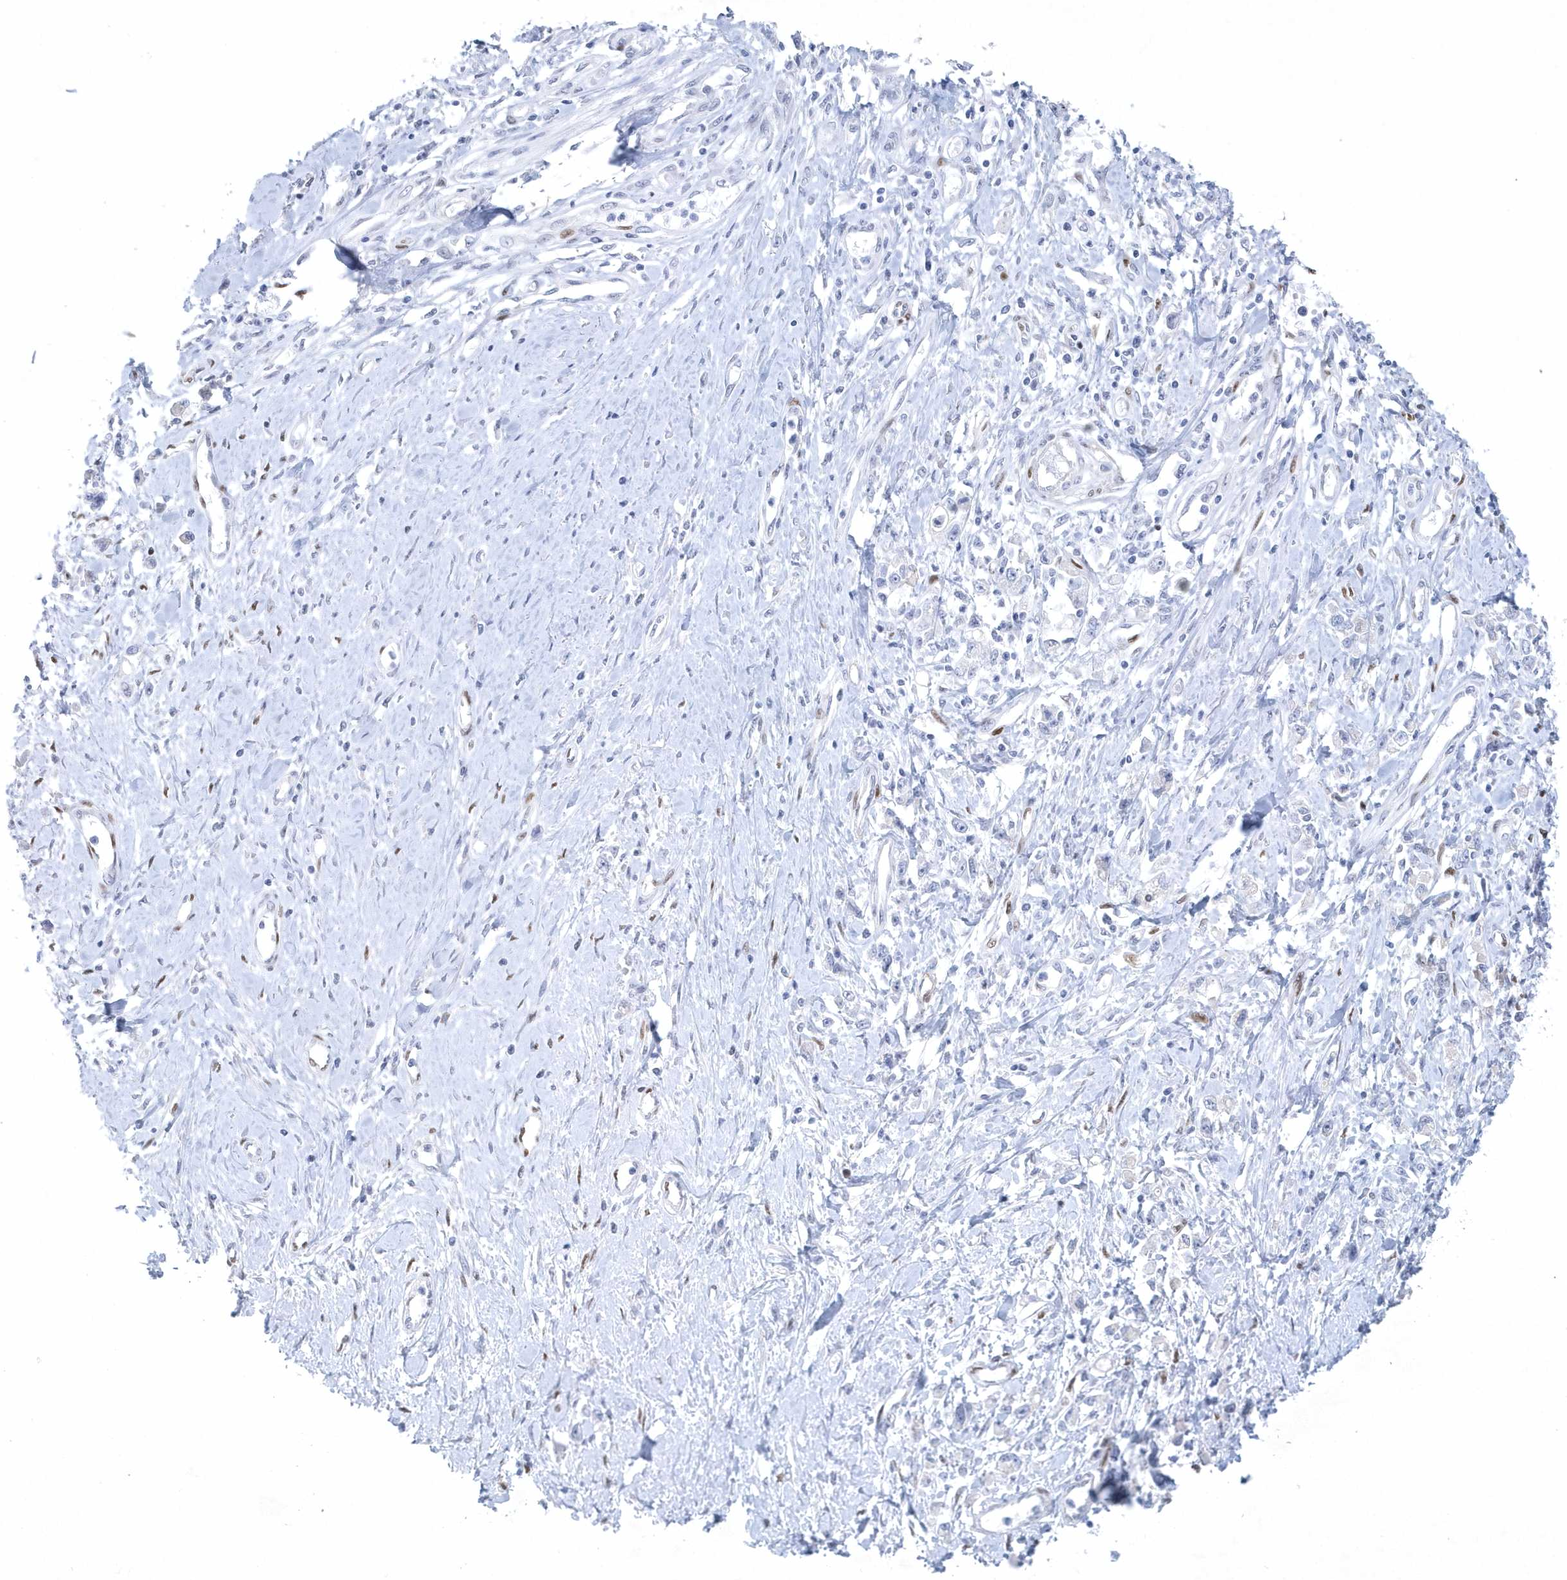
{"staining": {"intensity": "negative", "quantity": "none", "location": "none"}, "tissue": "stomach cancer", "cell_type": "Tumor cells", "image_type": "cancer", "snomed": [{"axis": "morphology", "description": "Adenocarcinoma, NOS"}, {"axis": "topography", "description": "Stomach"}], "caption": "Tumor cells show no significant expression in stomach cancer (adenocarcinoma).", "gene": "DCLRE1A", "patient": {"sex": "female", "age": 76}}